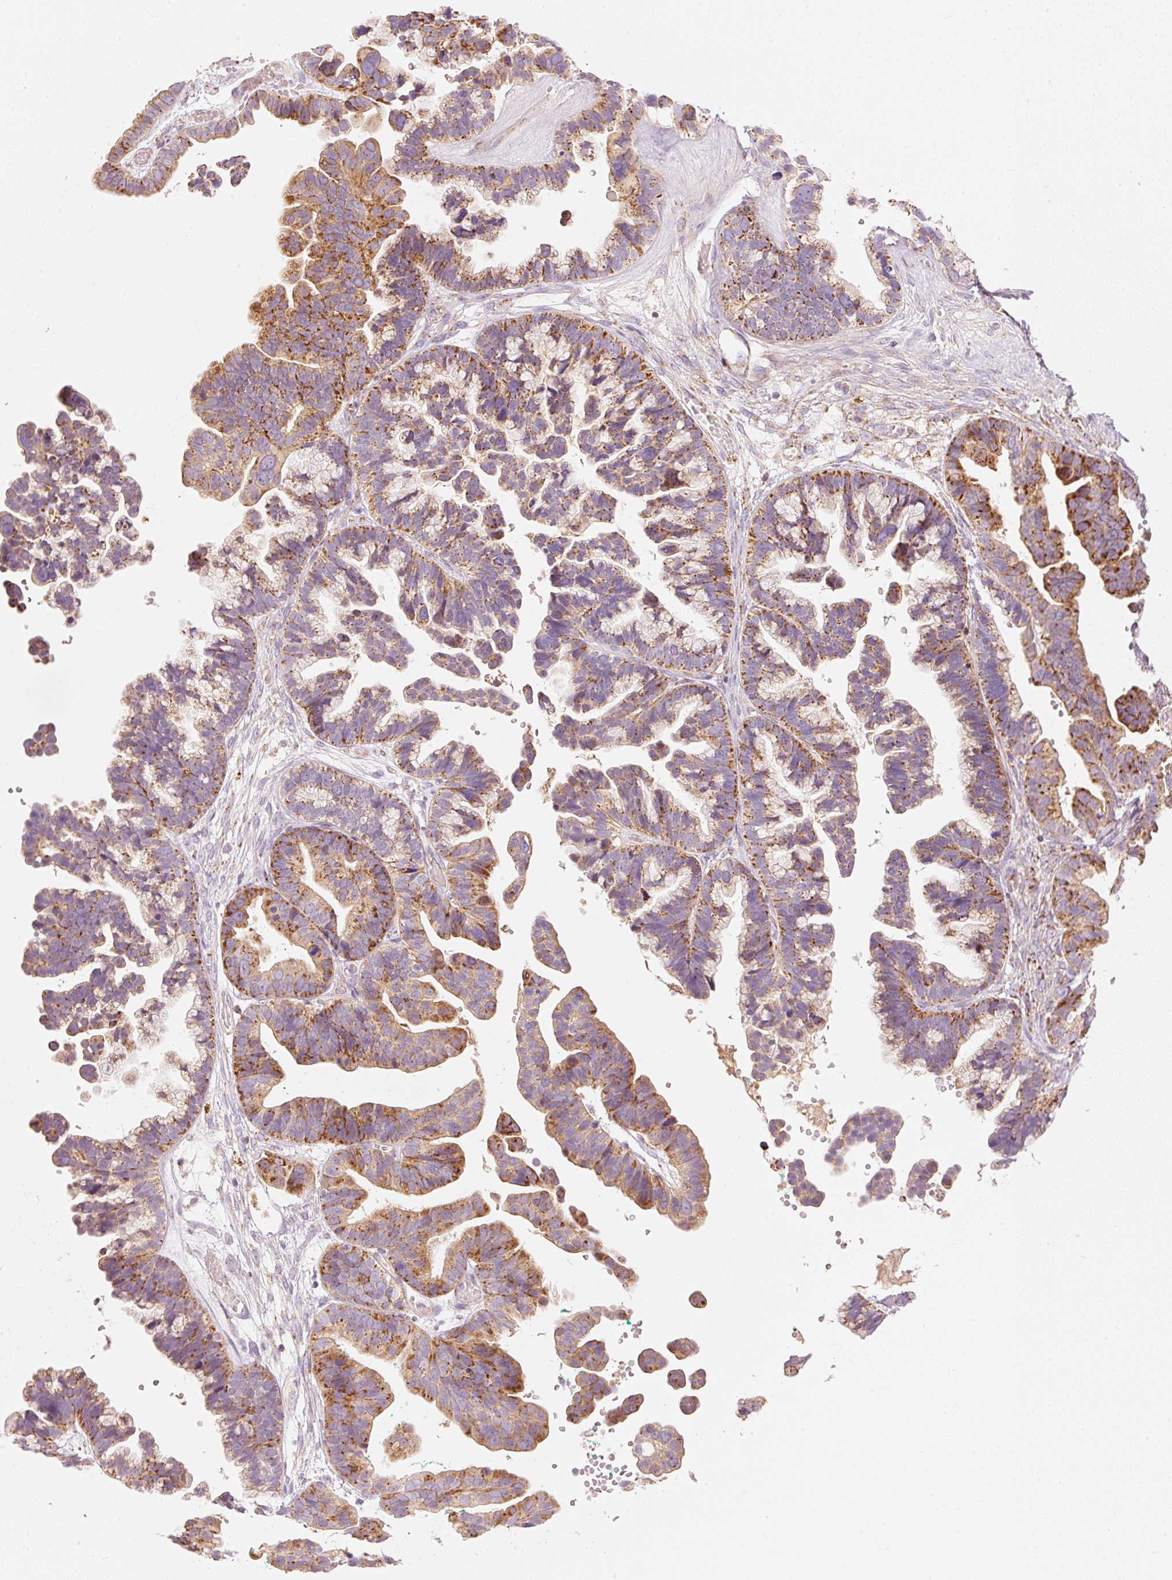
{"staining": {"intensity": "moderate", "quantity": ">75%", "location": "cytoplasmic/membranous"}, "tissue": "ovarian cancer", "cell_type": "Tumor cells", "image_type": "cancer", "snomed": [{"axis": "morphology", "description": "Cystadenocarcinoma, serous, NOS"}, {"axis": "topography", "description": "Ovary"}], "caption": "Immunohistochemistry (IHC) of ovarian cancer (serous cystadenocarcinoma) reveals medium levels of moderate cytoplasmic/membranous expression in approximately >75% of tumor cells.", "gene": "C17orf98", "patient": {"sex": "female", "age": 56}}